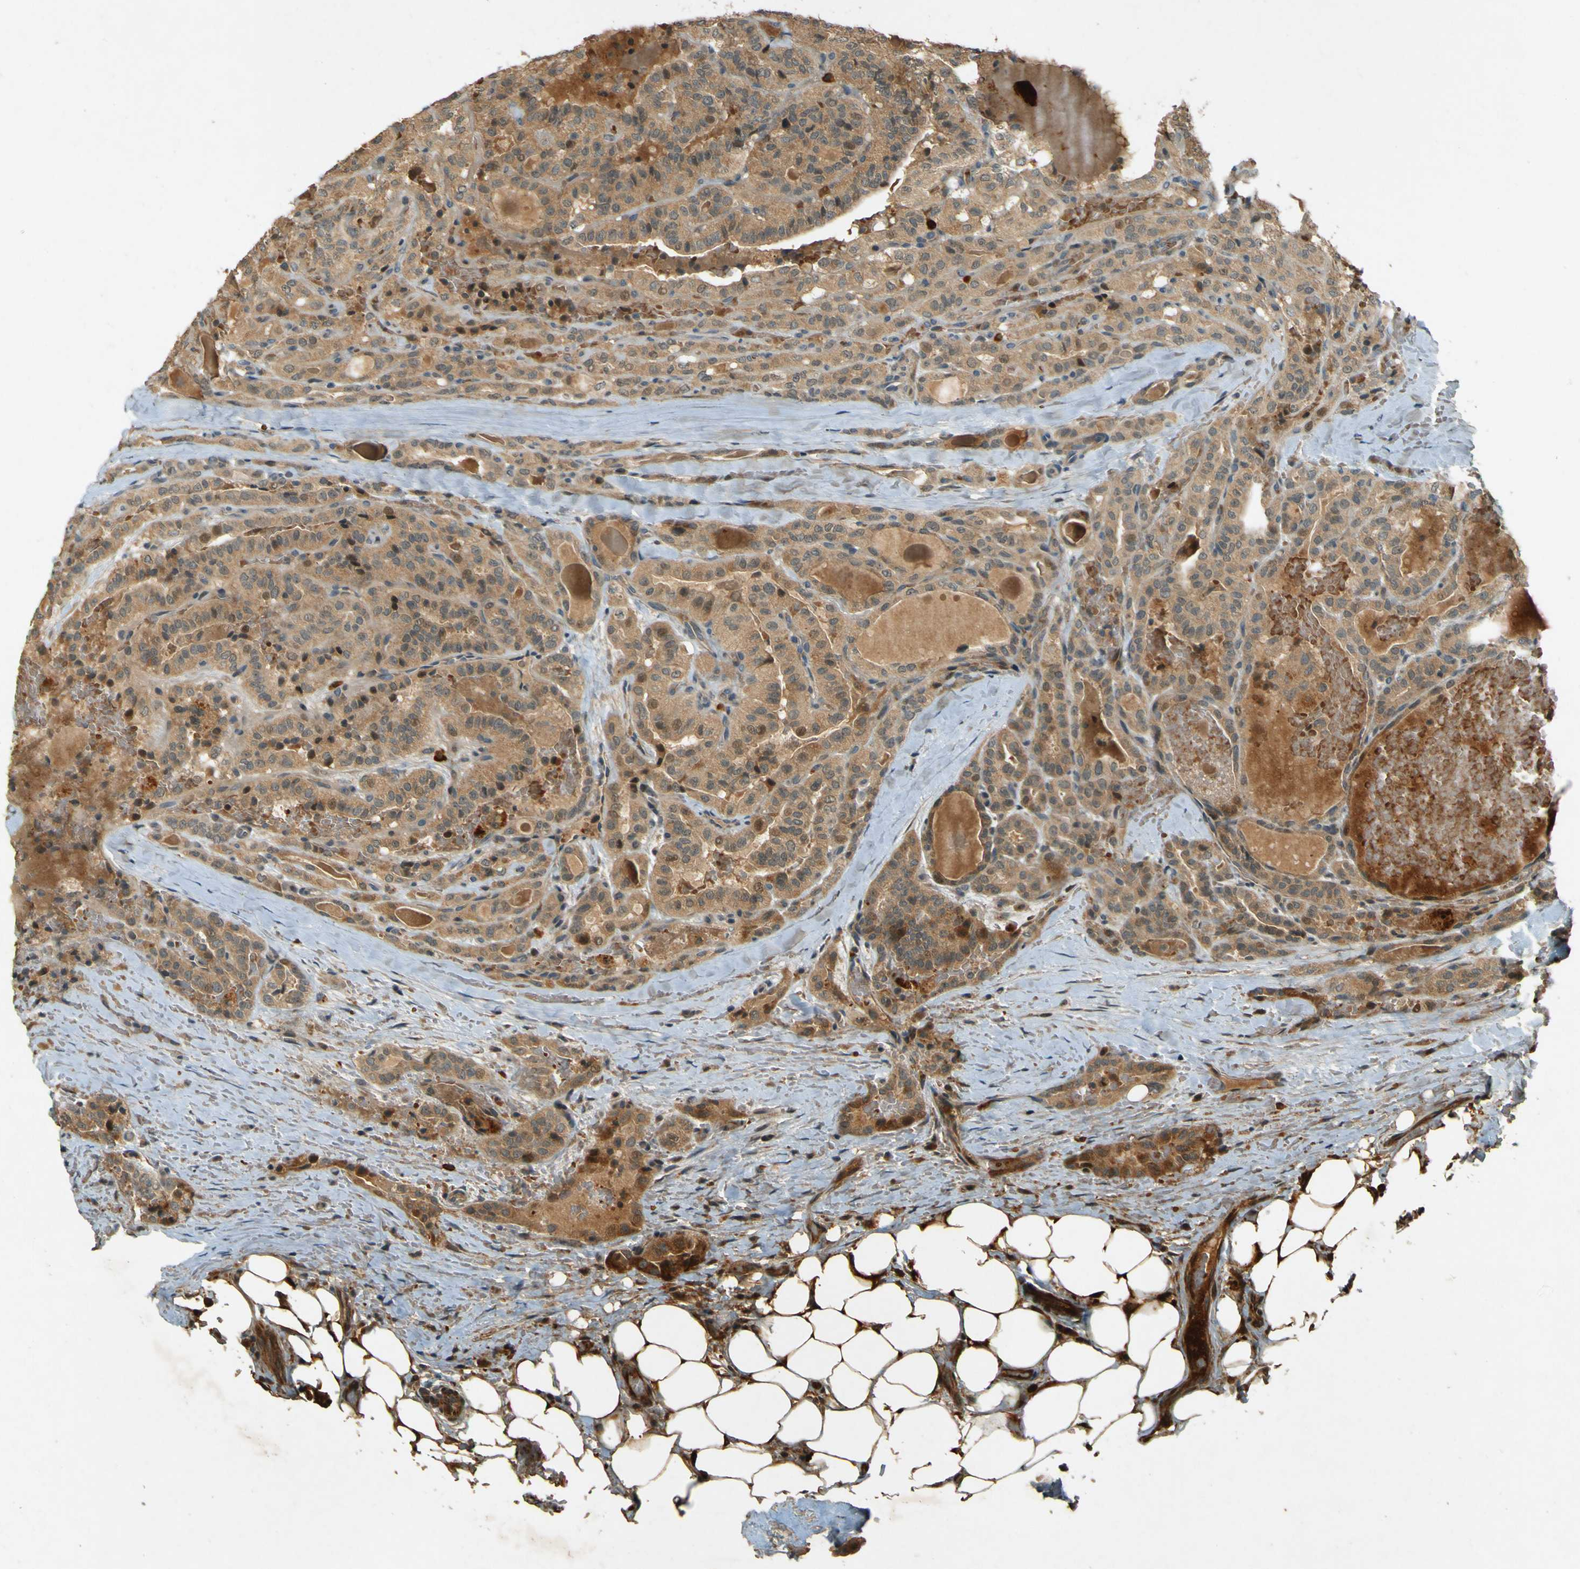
{"staining": {"intensity": "weak", "quantity": ">75%", "location": "cytoplasmic/membranous"}, "tissue": "head and neck cancer", "cell_type": "Tumor cells", "image_type": "cancer", "snomed": [{"axis": "morphology", "description": "Squamous cell carcinoma, NOS"}, {"axis": "topography", "description": "Oral tissue"}, {"axis": "topography", "description": "Head-Neck"}], "caption": "Immunohistochemical staining of head and neck squamous cell carcinoma exhibits low levels of weak cytoplasmic/membranous staining in approximately >75% of tumor cells. The staining is performed using DAB (3,3'-diaminobenzidine) brown chromogen to label protein expression. The nuclei are counter-stained blue using hematoxylin.", "gene": "MPDZ", "patient": {"sex": "female", "age": 50}}